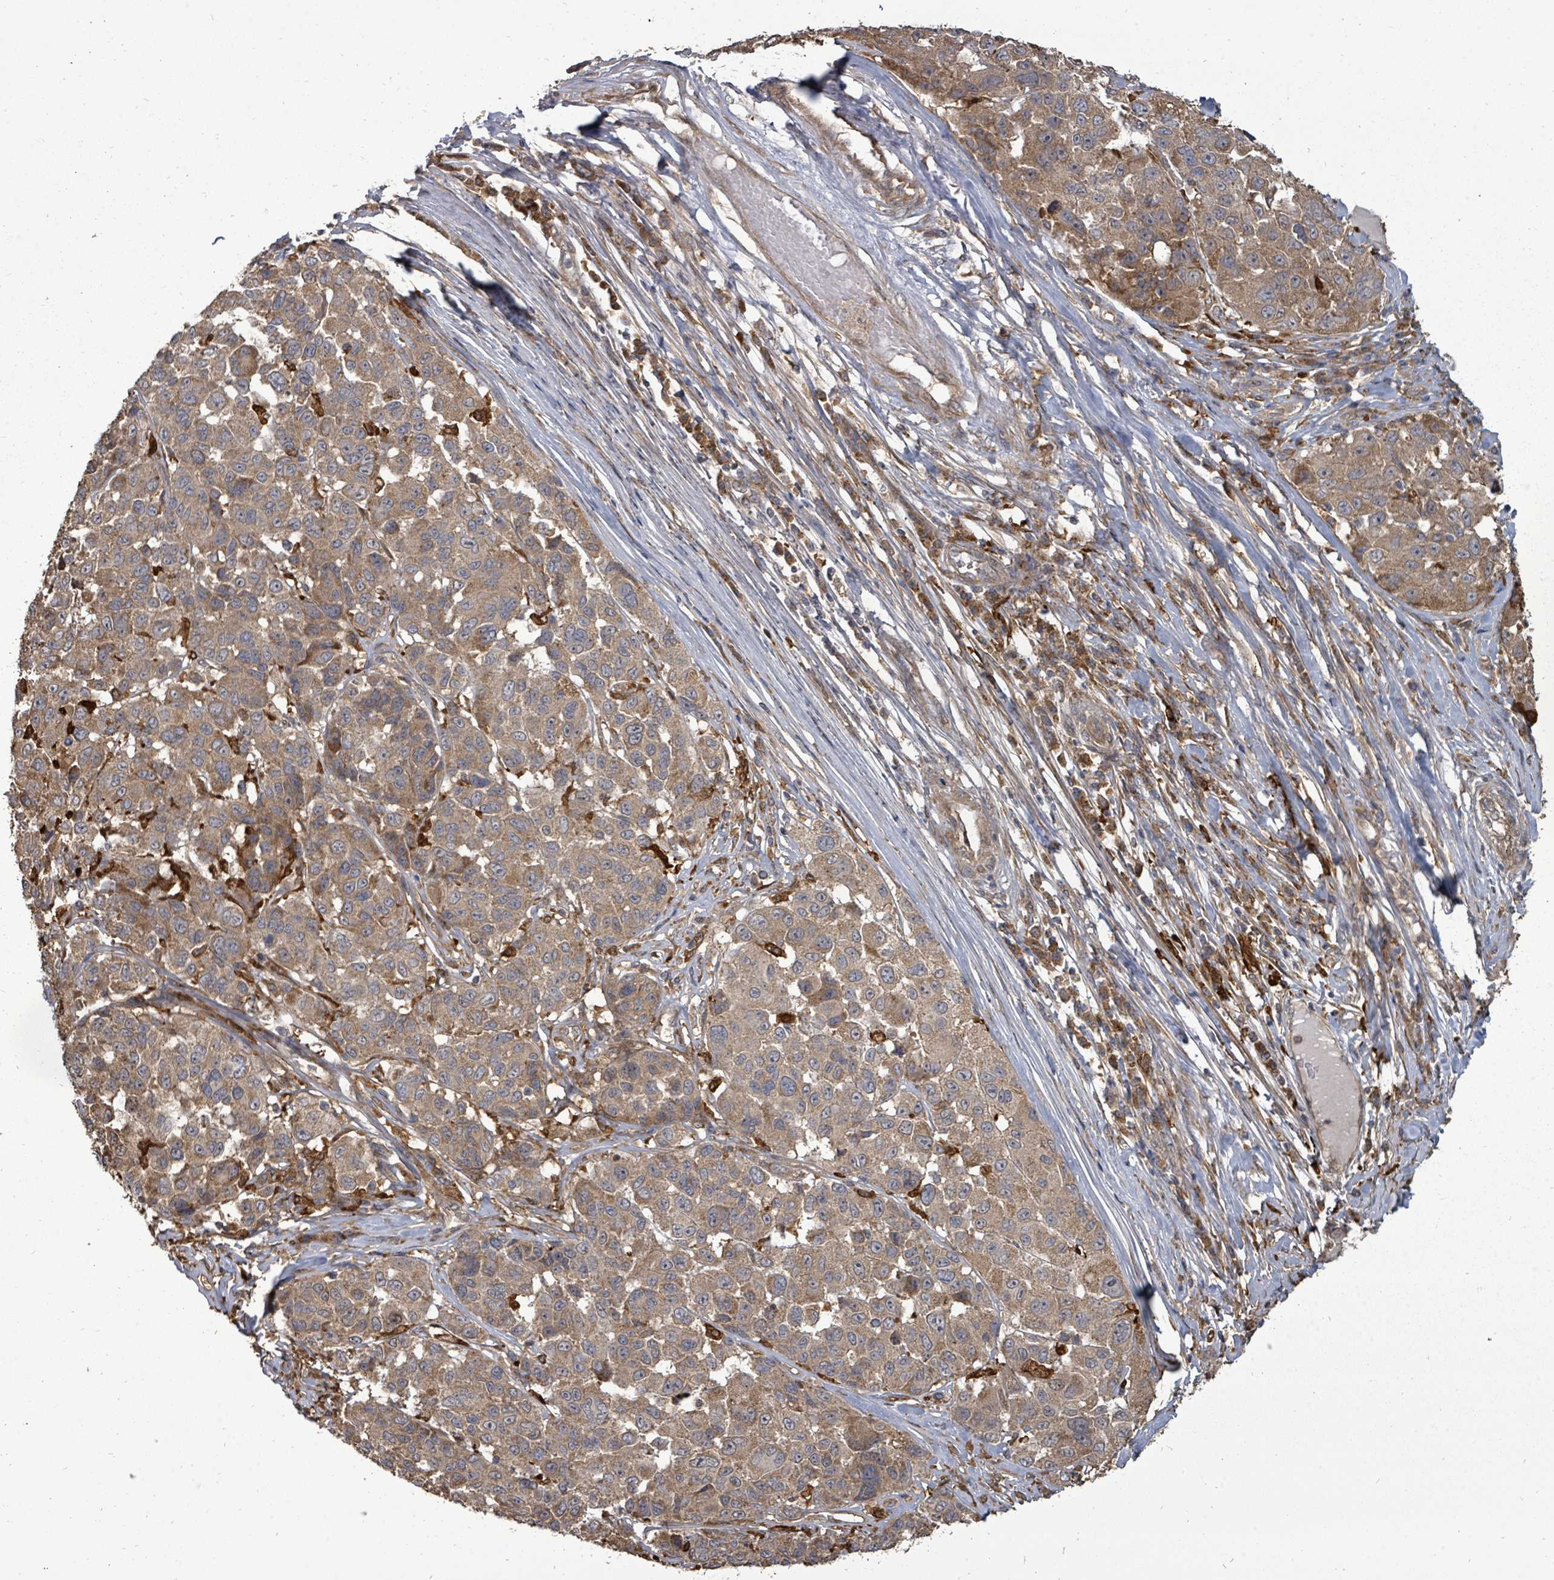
{"staining": {"intensity": "moderate", "quantity": ">75%", "location": "cytoplasmic/membranous"}, "tissue": "melanoma", "cell_type": "Tumor cells", "image_type": "cancer", "snomed": [{"axis": "morphology", "description": "Malignant melanoma, NOS"}, {"axis": "topography", "description": "Skin"}], "caption": "Melanoma tissue displays moderate cytoplasmic/membranous staining in about >75% of tumor cells", "gene": "EIF3C", "patient": {"sex": "female", "age": 66}}